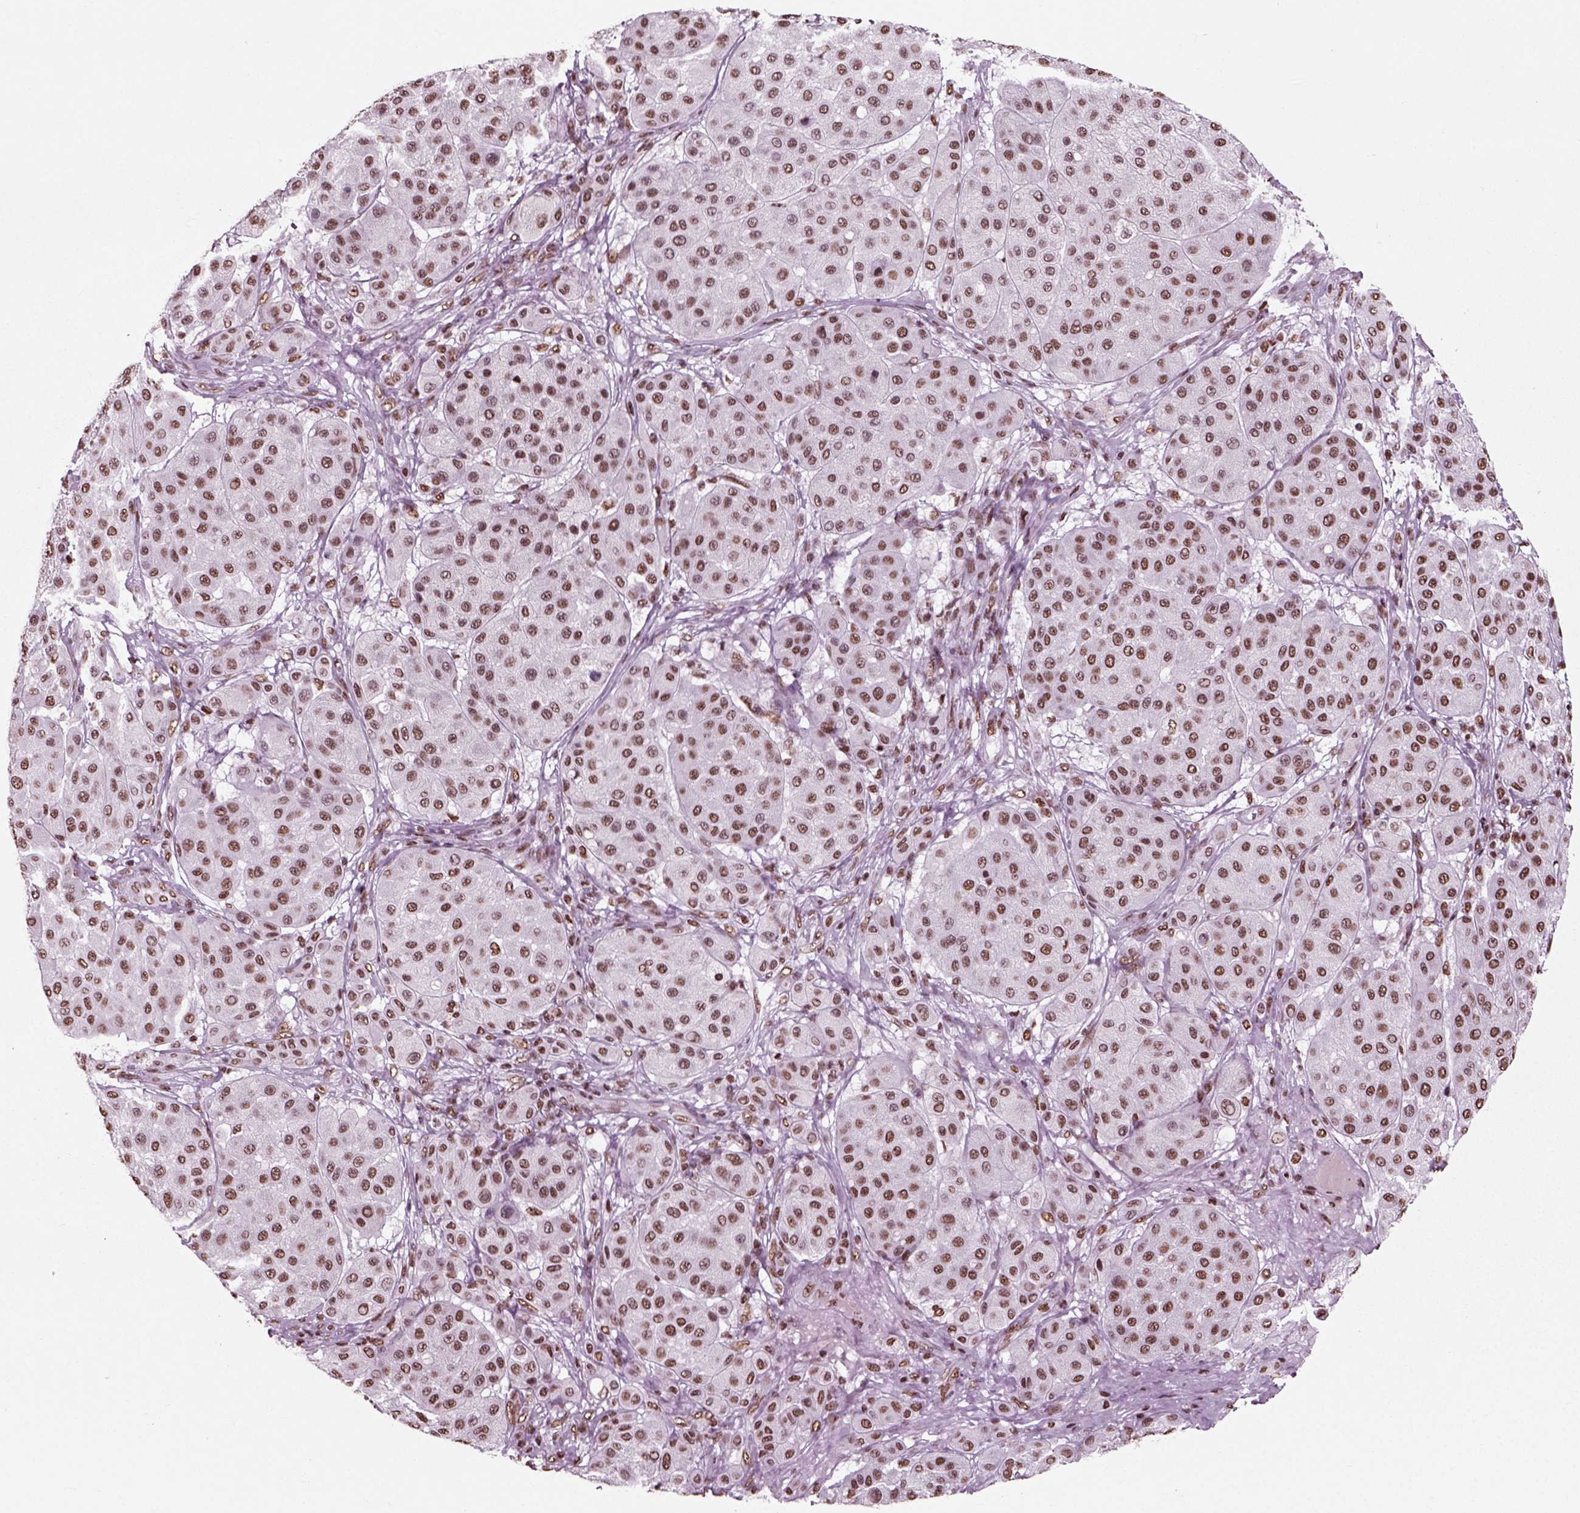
{"staining": {"intensity": "moderate", "quantity": ">75%", "location": "nuclear"}, "tissue": "melanoma", "cell_type": "Tumor cells", "image_type": "cancer", "snomed": [{"axis": "morphology", "description": "Malignant melanoma, Metastatic site"}, {"axis": "topography", "description": "Smooth muscle"}], "caption": "Human melanoma stained for a protein (brown) shows moderate nuclear positive positivity in approximately >75% of tumor cells.", "gene": "POLR1H", "patient": {"sex": "male", "age": 41}}